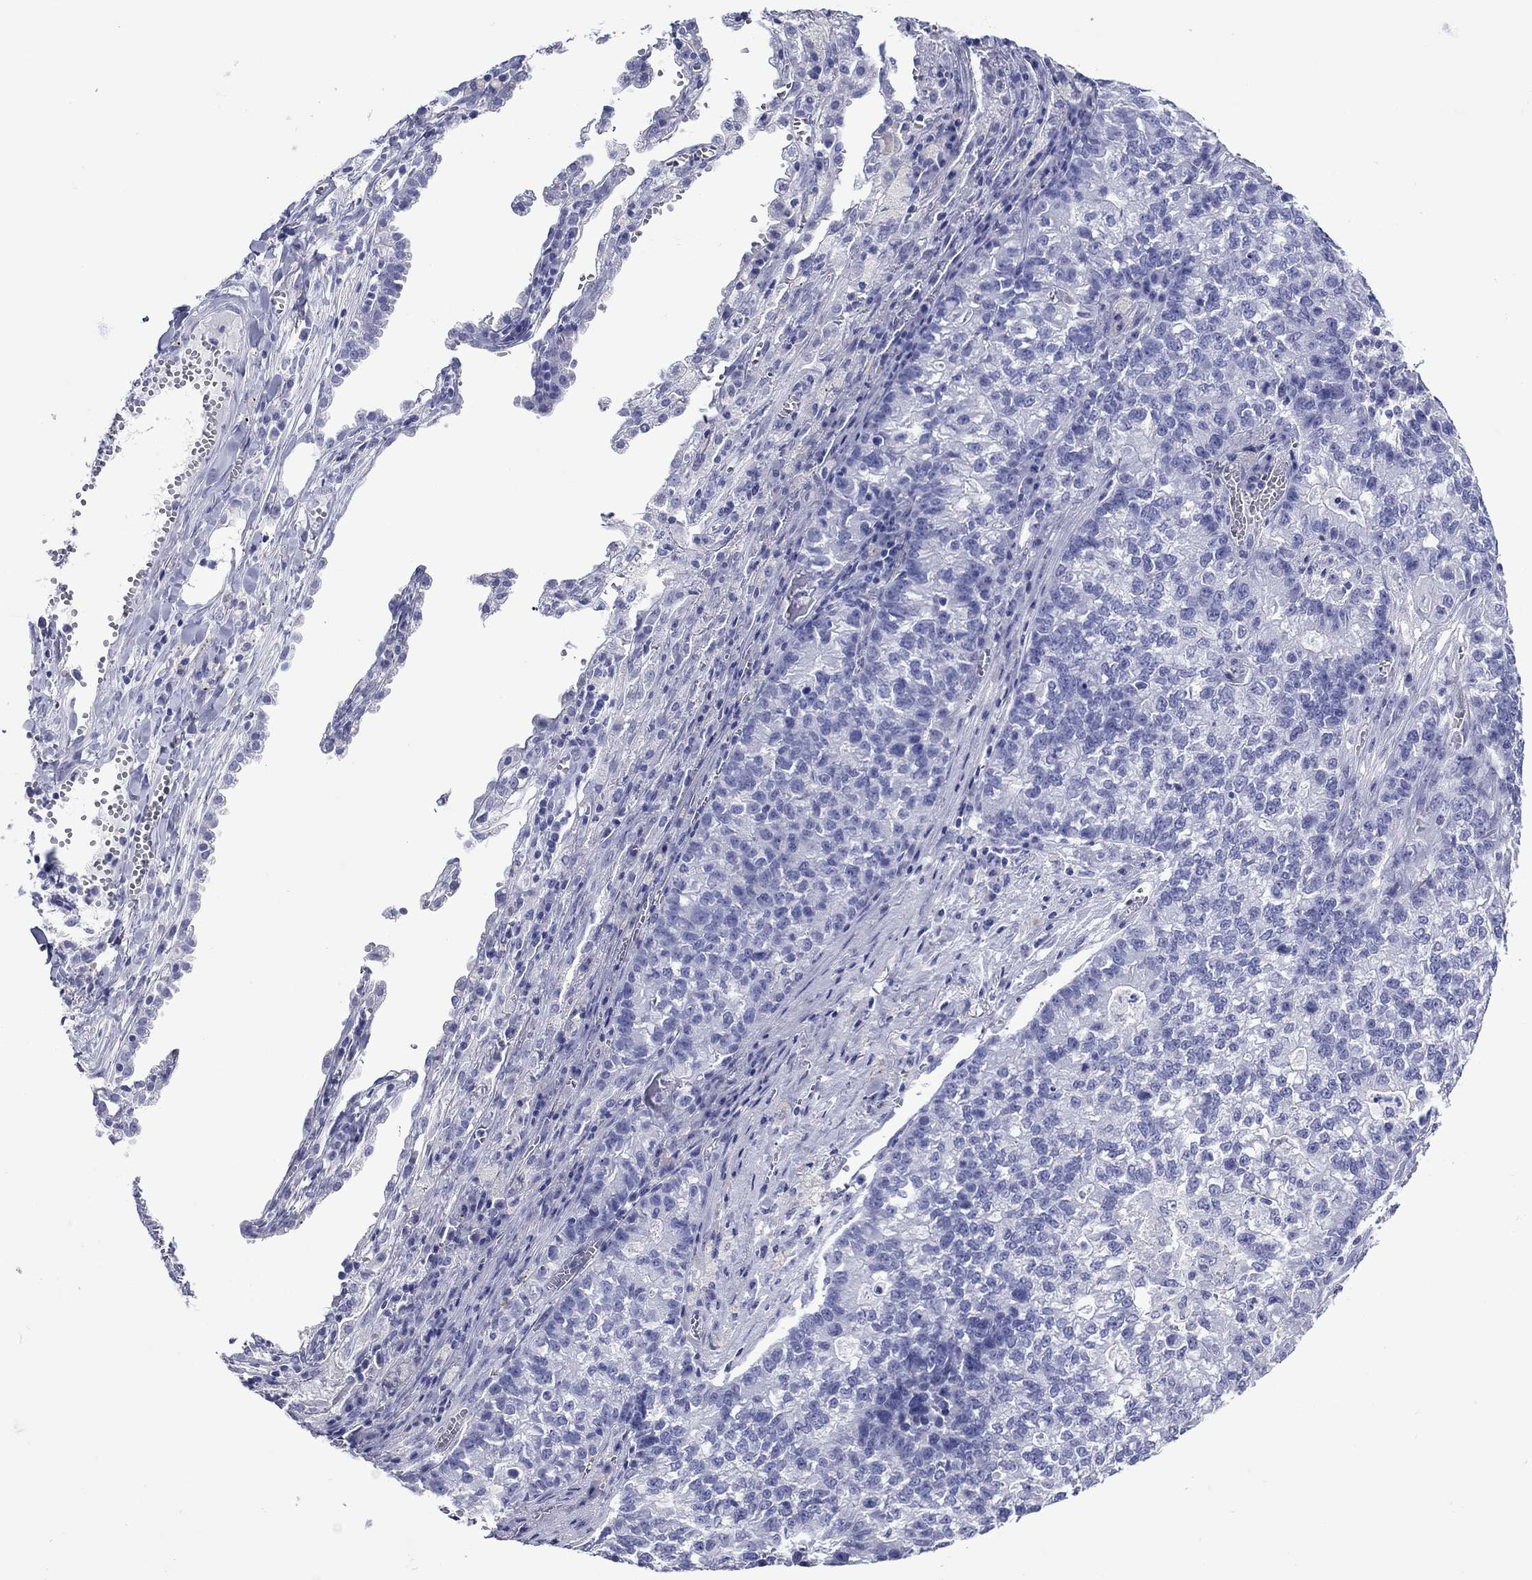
{"staining": {"intensity": "negative", "quantity": "none", "location": "none"}, "tissue": "lung cancer", "cell_type": "Tumor cells", "image_type": "cancer", "snomed": [{"axis": "morphology", "description": "Adenocarcinoma, NOS"}, {"axis": "topography", "description": "Lung"}], "caption": "A high-resolution micrograph shows immunohistochemistry staining of lung cancer (adenocarcinoma), which shows no significant positivity in tumor cells.", "gene": "GIP", "patient": {"sex": "male", "age": 57}}